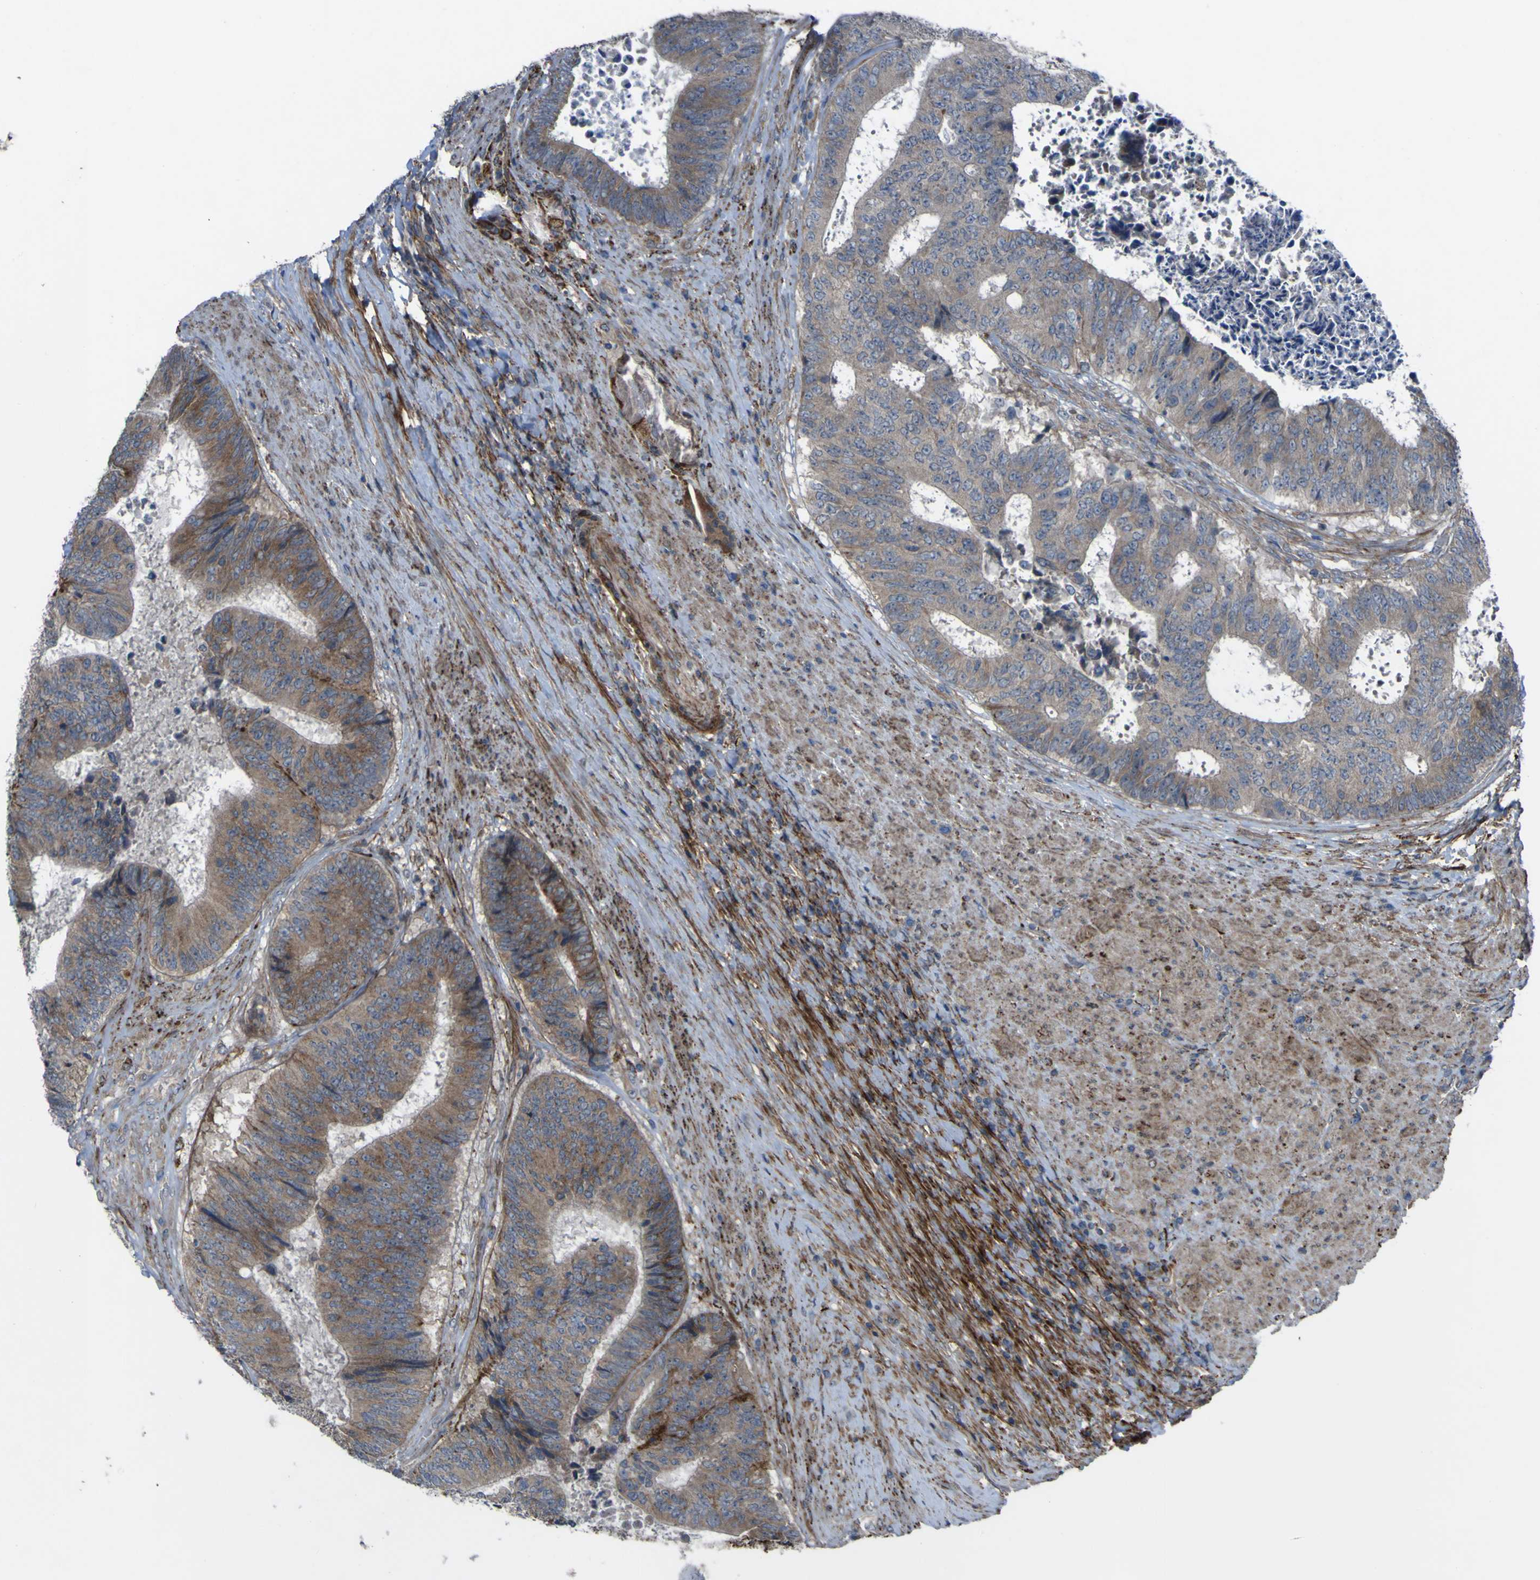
{"staining": {"intensity": "moderate", "quantity": "25%-75%", "location": "cytoplasmic/membranous"}, "tissue": "colorectal cancer", "cell_type": "Tumor cells", "image_type": "cancer", "snomed": [{"axis": "morphology", "description": "Adenocarcinoma, NOS"}, {"axis": "topography", "description": "Rectum"}], "caption": "Protein staining shows moderate cytoplasmic/membranous staining in approximately 25%-75% of tumor cells in colorectal cancer (adenocarcinoma). (brown staining indicates protein expression, while blue staining denotes nuclei).", "gene": "GPLD1", "patient": {"sex": "male", "age": 72}}